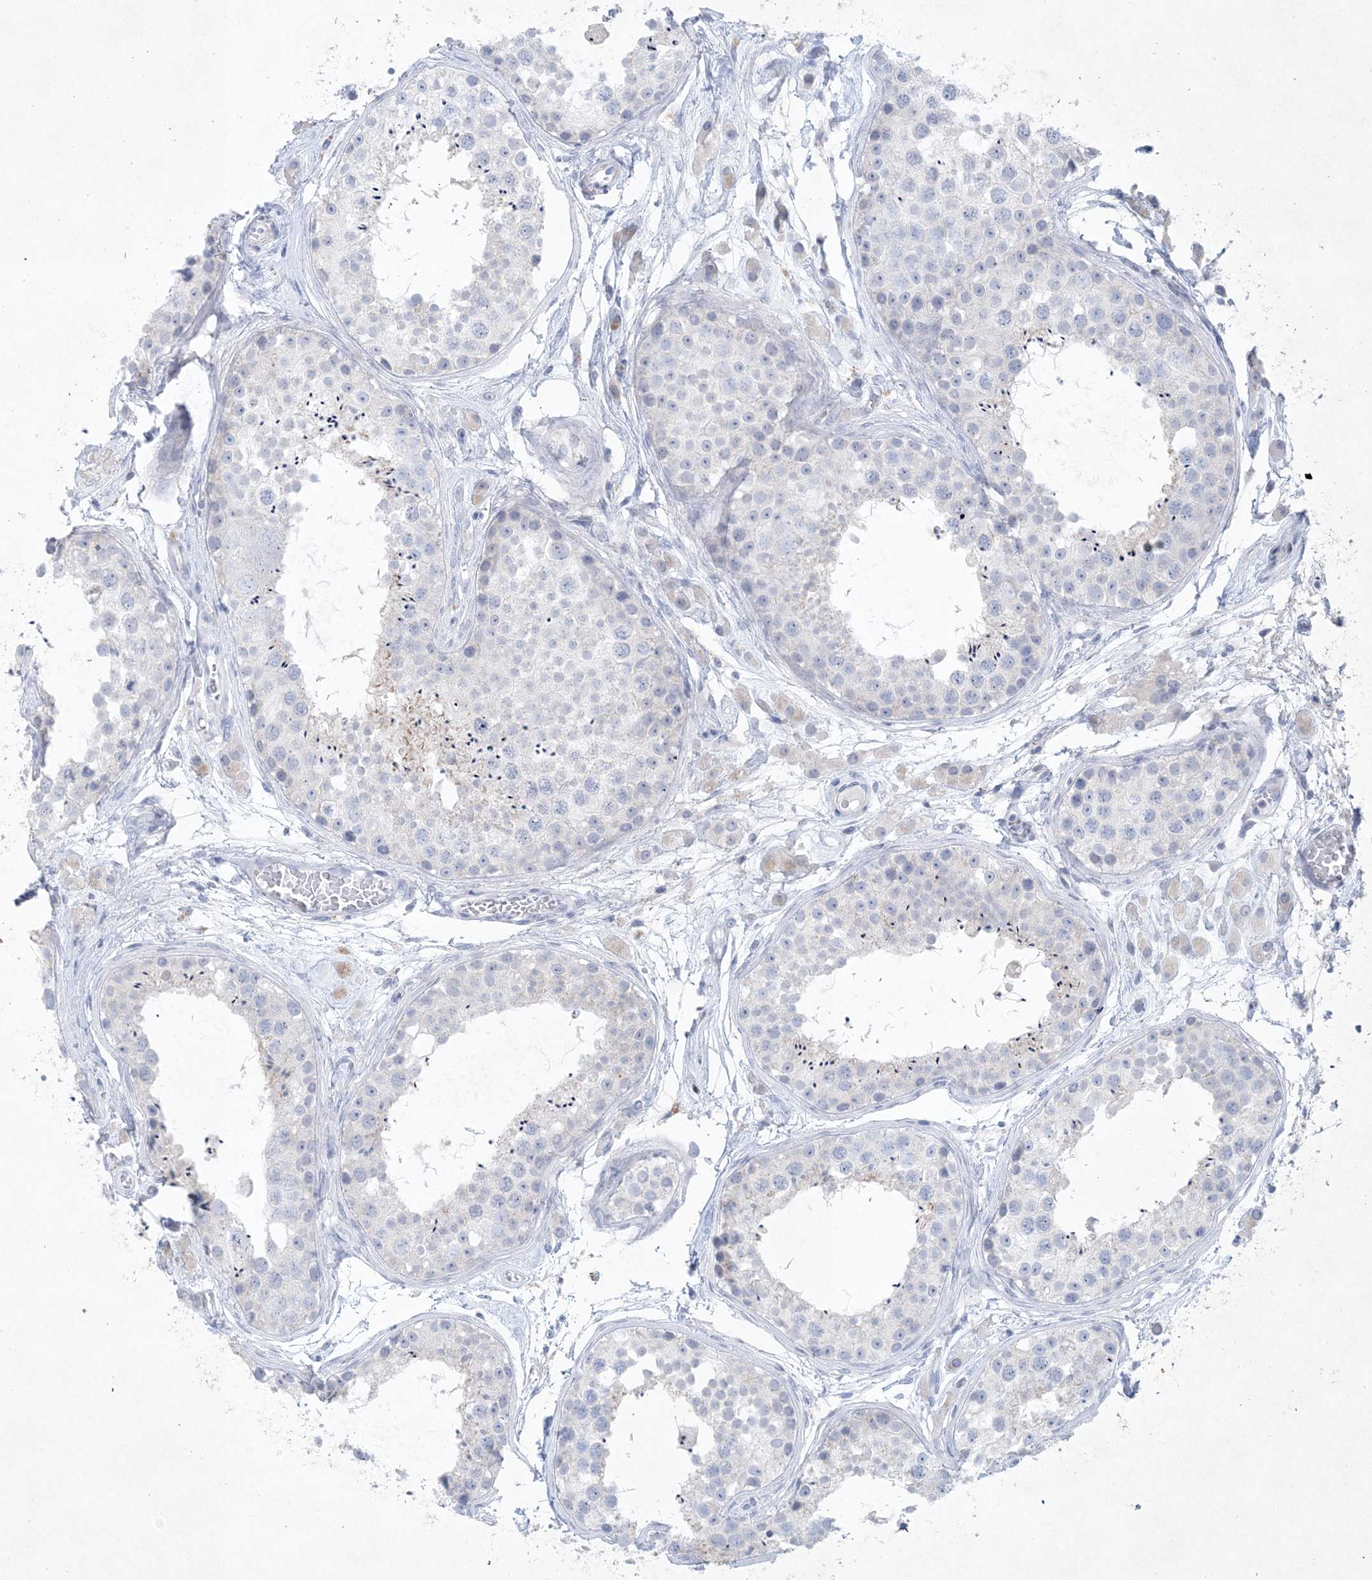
{"staining": {"intensity": "negative", "quantity": "none", "location": "none"}, "tissue": "testis", "cell_type": "Cells in seminiferous ducts", "image_type": "normal", "snomed": [{"axis": "morphology", "description": "Normal tissue, NOS"}, {"axis": "topography", "description": "Testis"}], "caption": "The micrograph exhibits no significant staining in cells in seminiferous ducts of testis. (DAB (3,3'-diaminobenzidine) IHC with hematoxylin counter stain).", "gene": "GABRG1", "patient": {"sex": "male", "age": 25}}